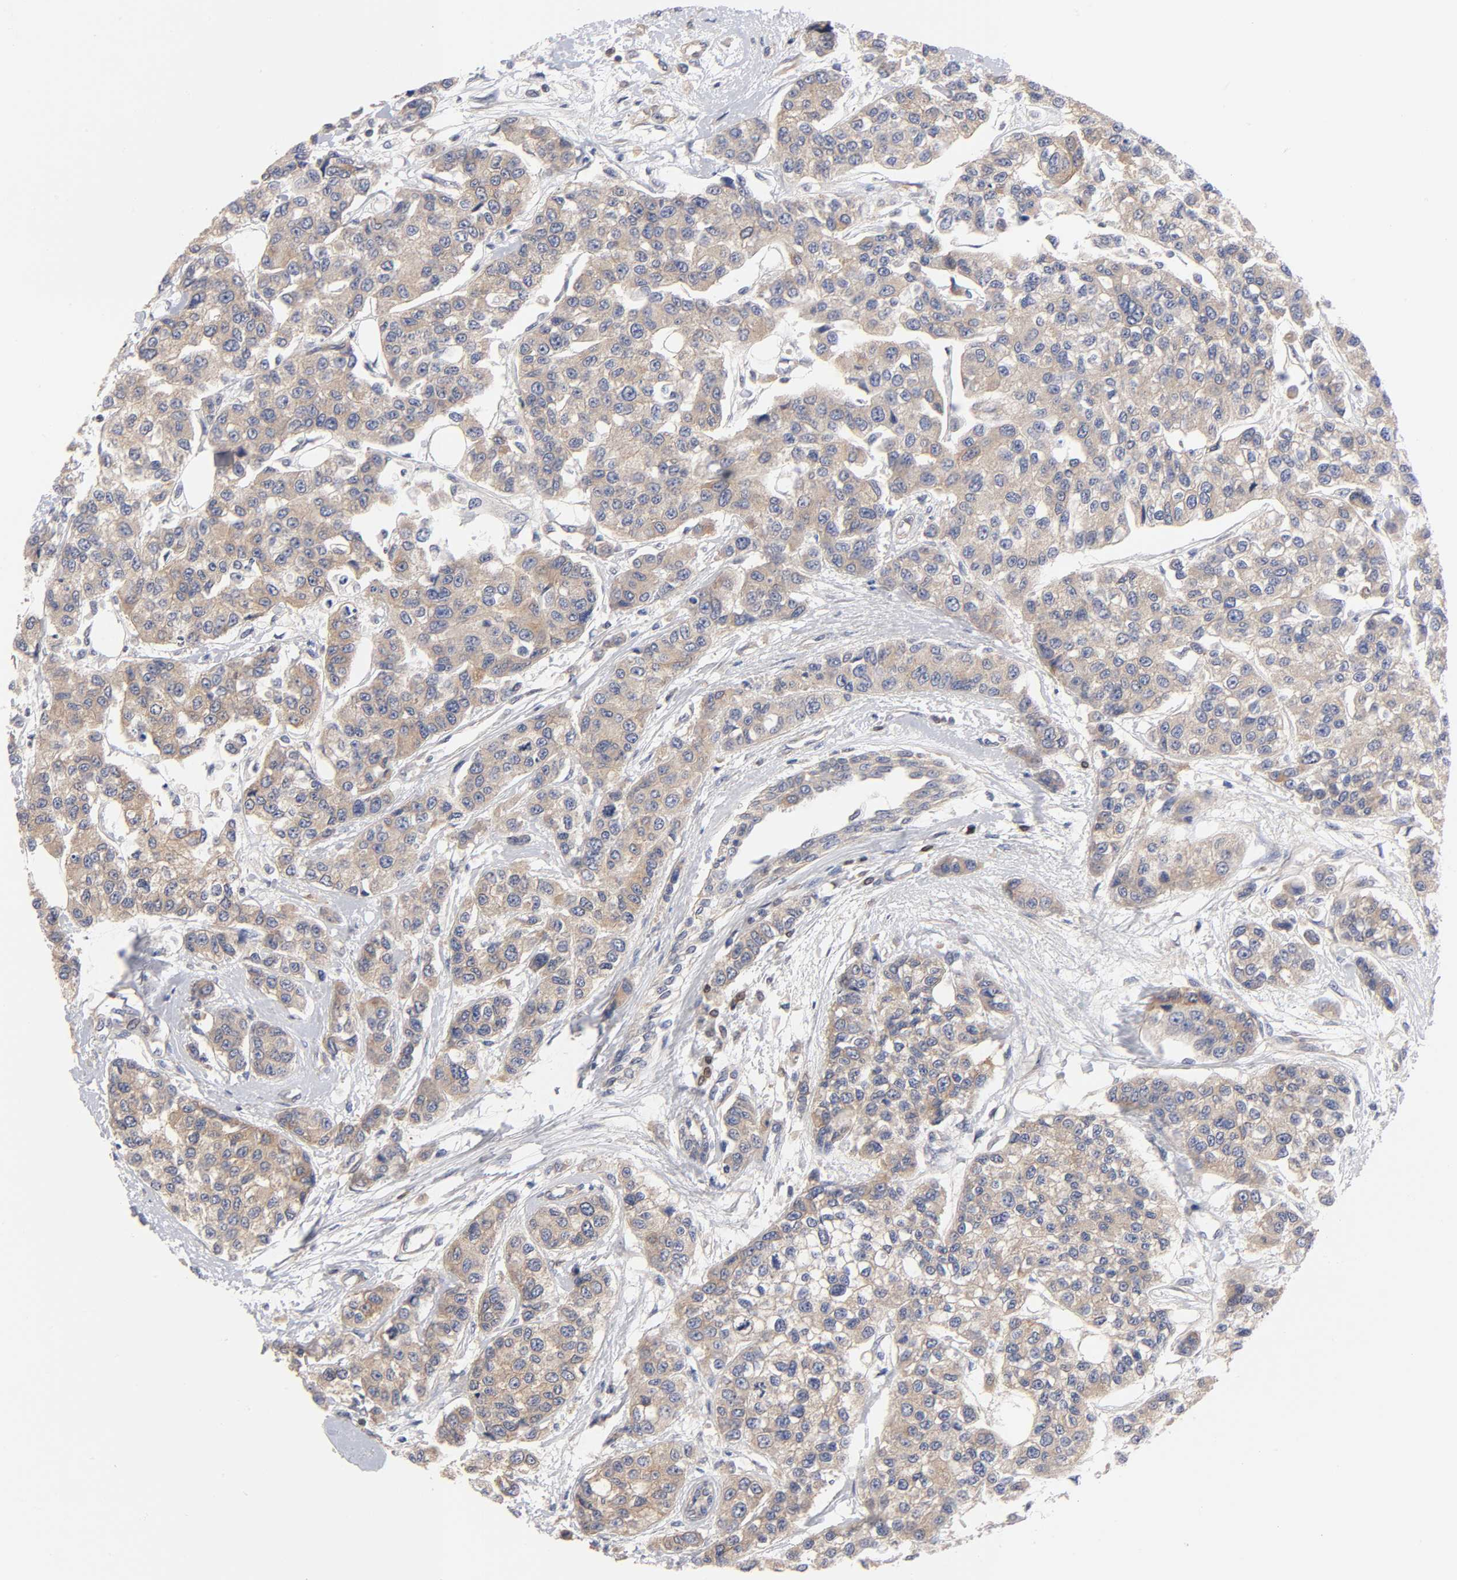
{"staining": {"intensity": "moderate", "quantity": ">75%", "location": "cytoplasmic/membranous"}, "tissue": "breast cancer", "cell_type": "Tumor cells", "image_type": "cancer", "snomed": [{"axis": "morphology", "description": "Duct carcinoma"}, {"axis": "topography", "description": "Breast"}], "caption": "The immunohistochemical stain shows moderate cytoplasmic/membranous staining in tumor cells of breast infiltrating ductal carcinoma tissue.", "gene": "STRN3", "patient": {"sex": "female", "age": 51}}